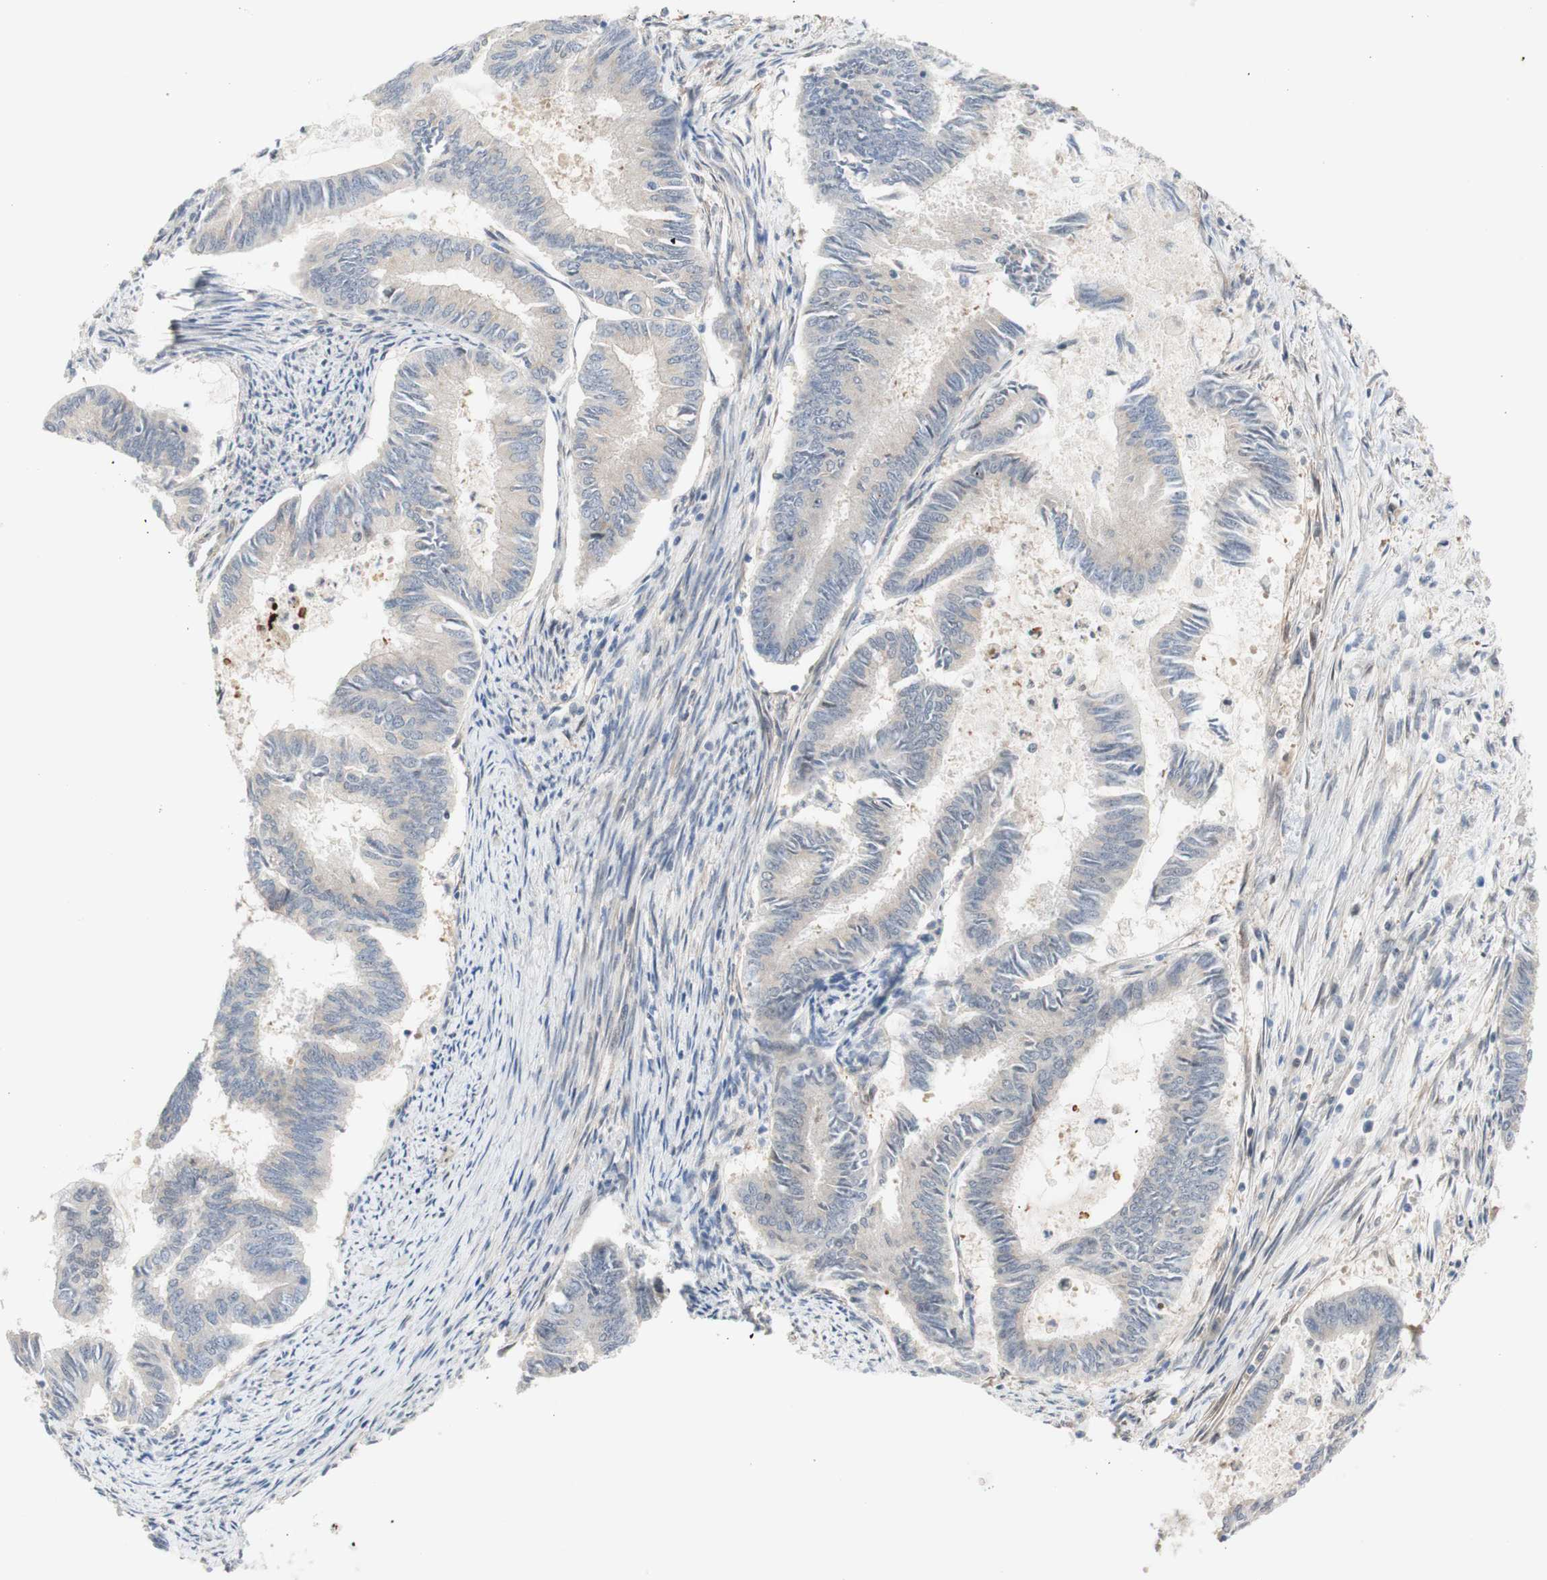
{"staining": {"intensity": "negative", "quantity": "none", "location": "none"}, "tissue": "endometrial cancer", "cell_type": "Tumor cells", "image_type": "cancer", "snomed": [{"axis": "morphology", "description": "Adenocarcinoma, NOS"}, {"axis": "topography", "description": "Endometrium"}], "caption": "An immunohistochemistry (IHC) histopathology image of endometrial adenocarcinoma is shown. There is no staining in tumor cells of endometrial adenocarcinoma.", "gene": "RFNG", "patient": {"sex": "female", "age": 86}}